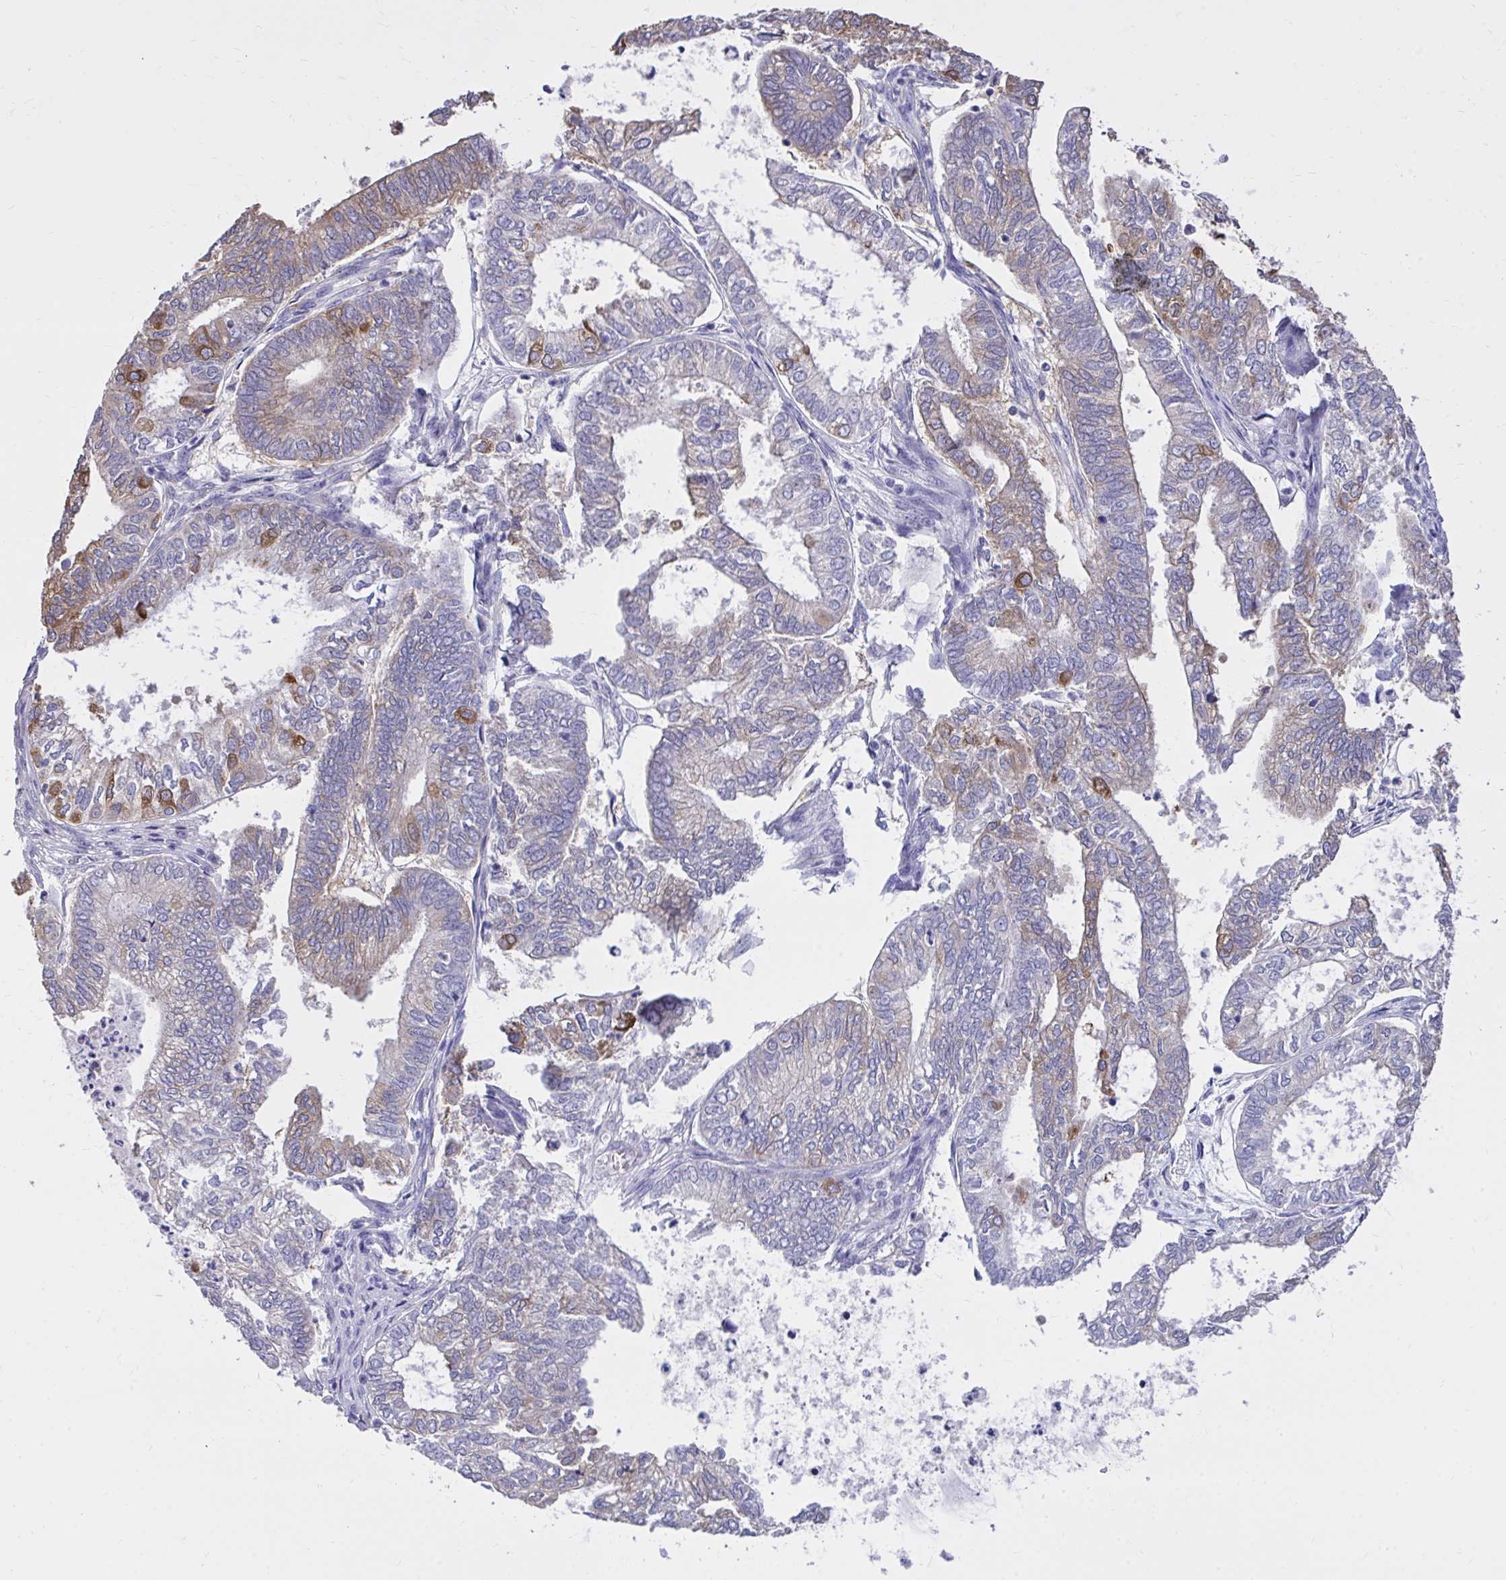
{"staining": {"intensity": "strong", "quantity": "<25%", "location": "cytoplasmic/membranous"}, "tissue": "ovarian cancer", "cell_type": "Tumor cells", "image_type": "cancer", "snomed": [{"axis": "morphology", "description": "Carcinoma, endometroid"}, {"axis": "topography", "description": "Ovary"}], "caption": "Immunohistochemical staining of ovarian cancer (endometroid carcinoma) reveals medium levels of strong cytoplasmic/membranous expression in about <25% of tumor cells.", "gene": "EPB41L1", "patient": {"sex": "female", "age": 64}}